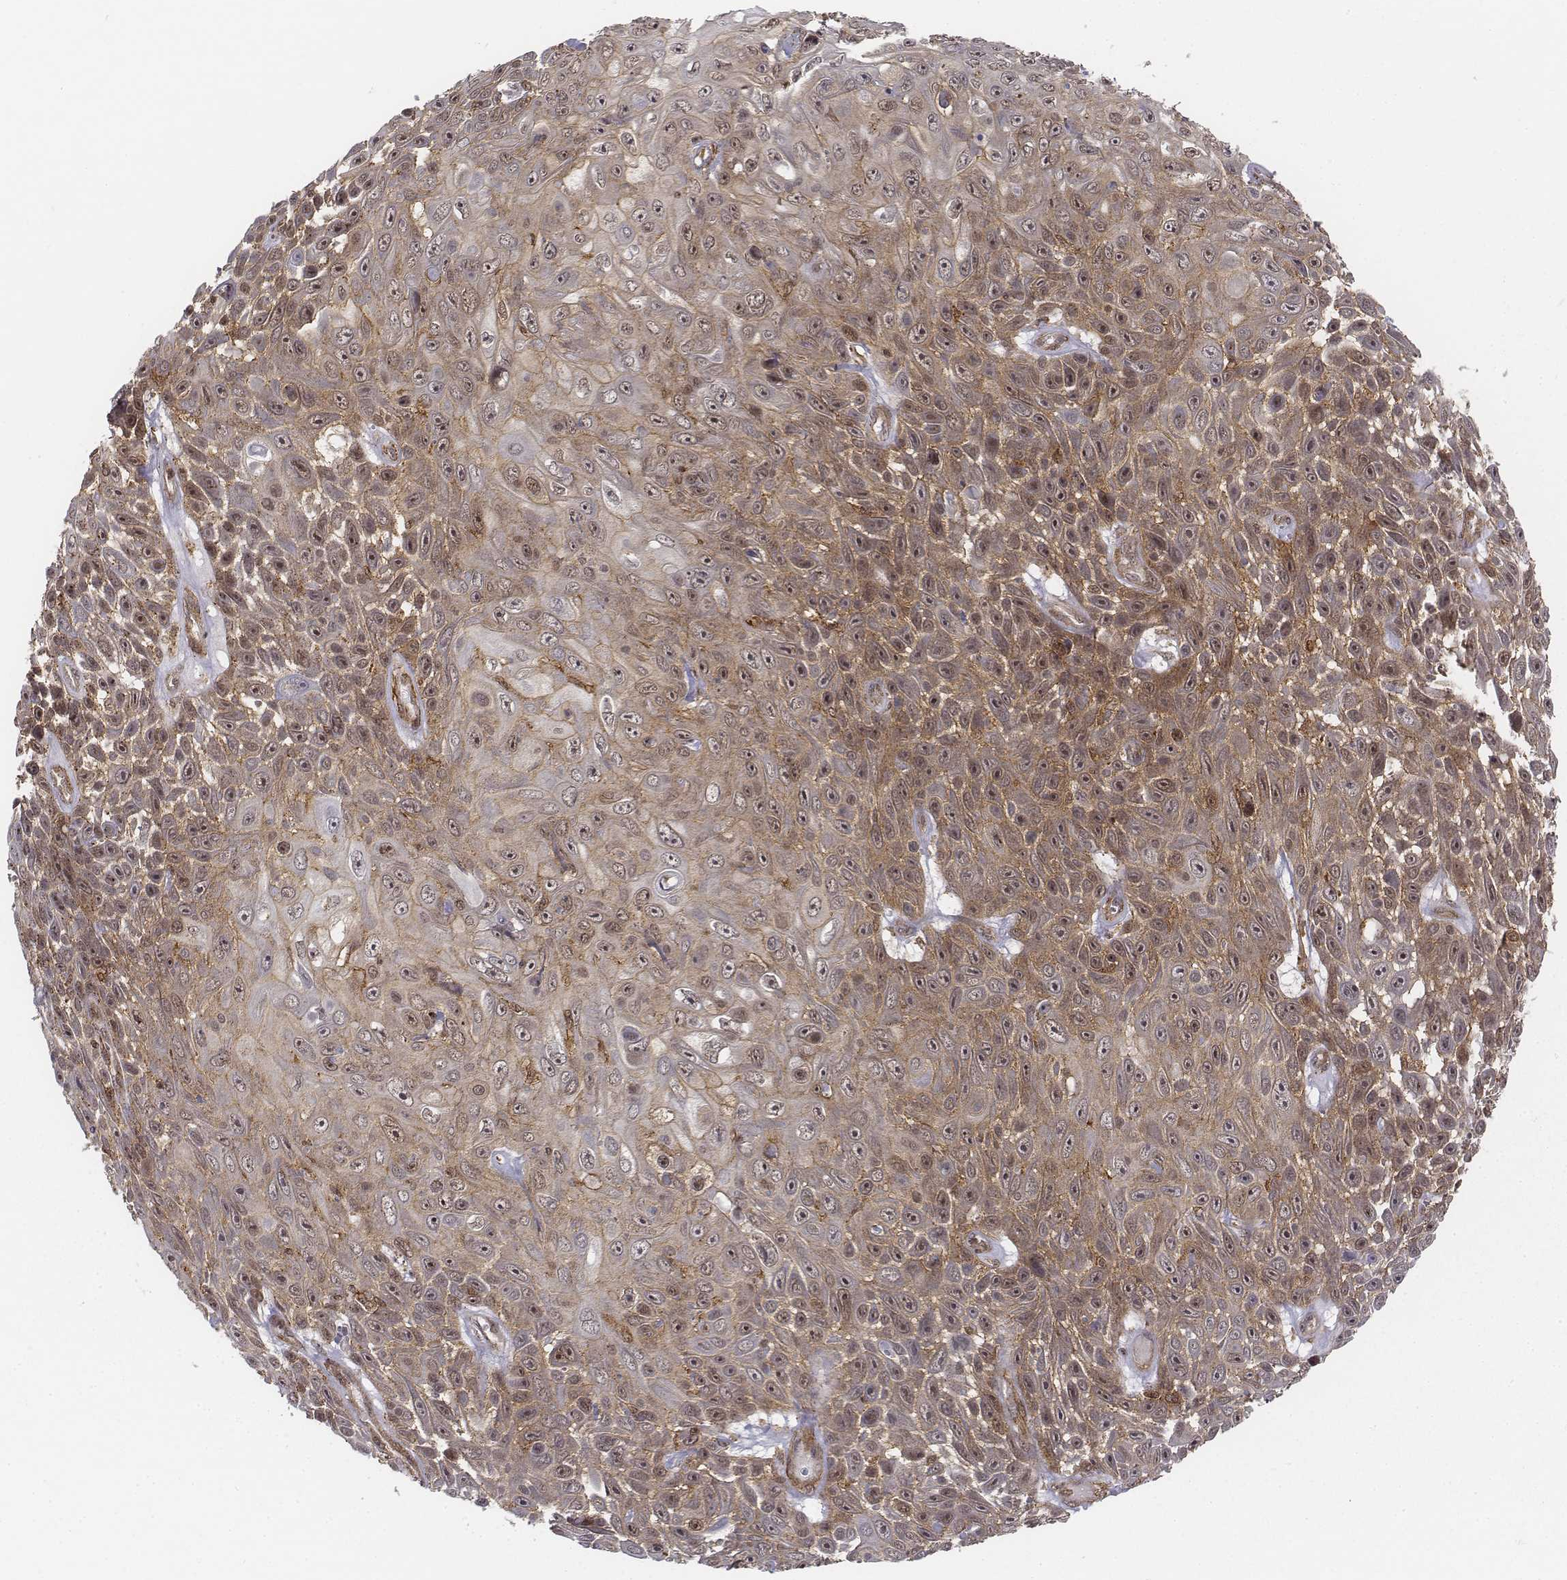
{"staining": {"intensity": "moderate", "quantity": ">75%", "location": "cytoplasmic/membranous"}, "tissue": "skin cancer", "cell_type": "Tumor cells", "image_type": "cancer", "snomed": [{"axis": "morphology", "description": "Squamous cell carcinoma, NOS"}, {"axis": "topography", "description": "Skin"}], "caption": "Immunohistochemistry (IHC) photomicrograph of neoplastic tissue: human skin cancer (squamous cell carcinoma) stained using immunohistochemistry demonstrates medium levels of moderate protein expression localized specifically in the cytoplasmic/membranous of tumor cells, appearing as a cytoplasmic/membranous brown color.", "gene": "ZFYVE19", "patient": {"sex": "male", "age": 82}}